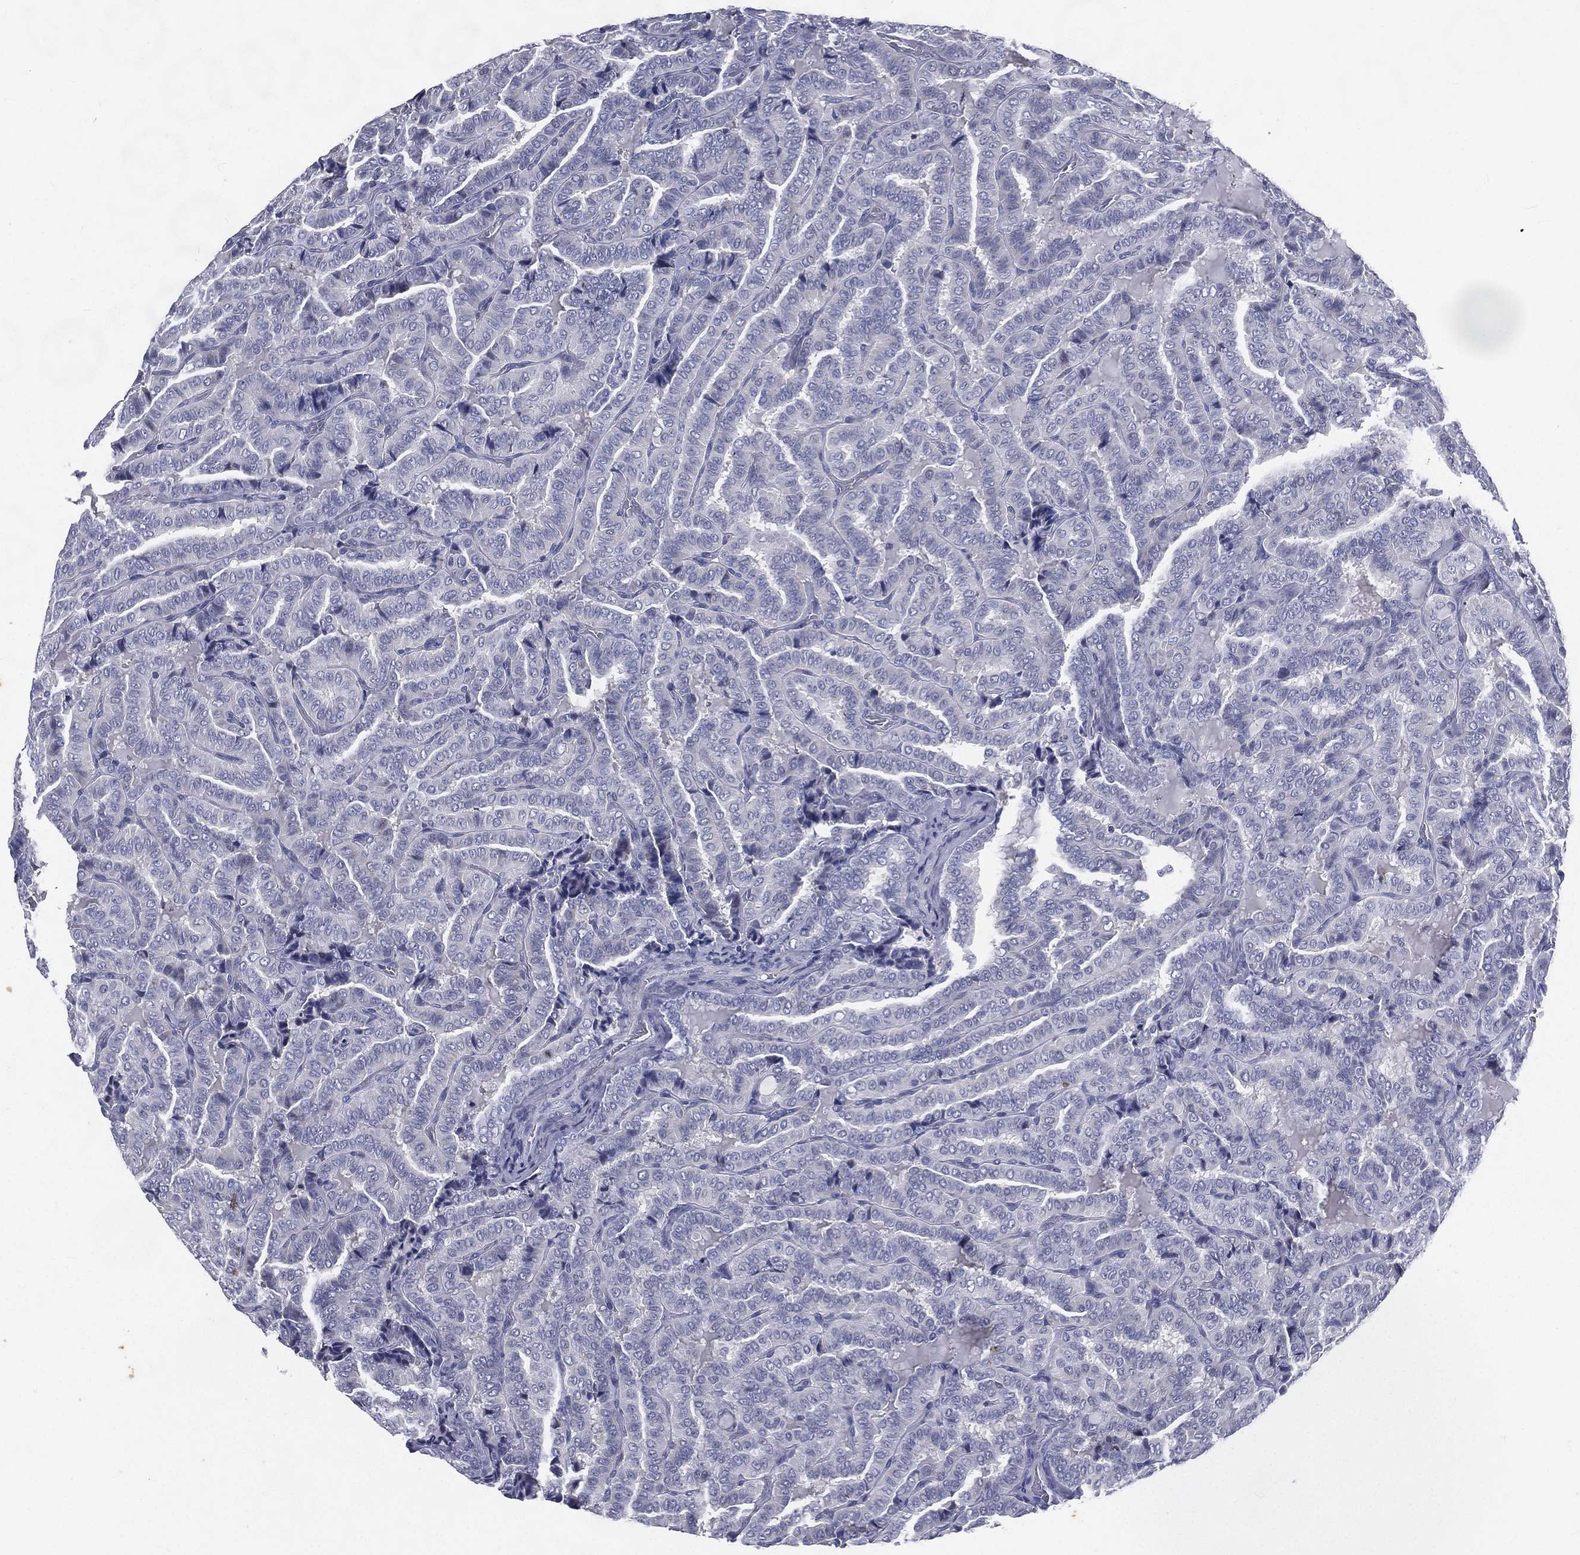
{"staining": {"intensity": "negative", "quantity": "none", "location": "none"}, "tissue": "thyroid cancer", "cell_type": "Tumor cells", "image_type": "cancer", "snomed": [{"axis": "morphology", "description": "Papillary adenocarcinoma, NOS"}, {"axis": "topography", "description": "Thyroid gland"}], "caption": "Immunohistochemistry photomicrograph of neoplastic tissue: thyroid cancer stained with DAB (3,3'-diaminobenzidine) reveals no significant protein expression in tumor cells.", "gene": "IFT27", "patient": {"sex": "female", "age": 39}}